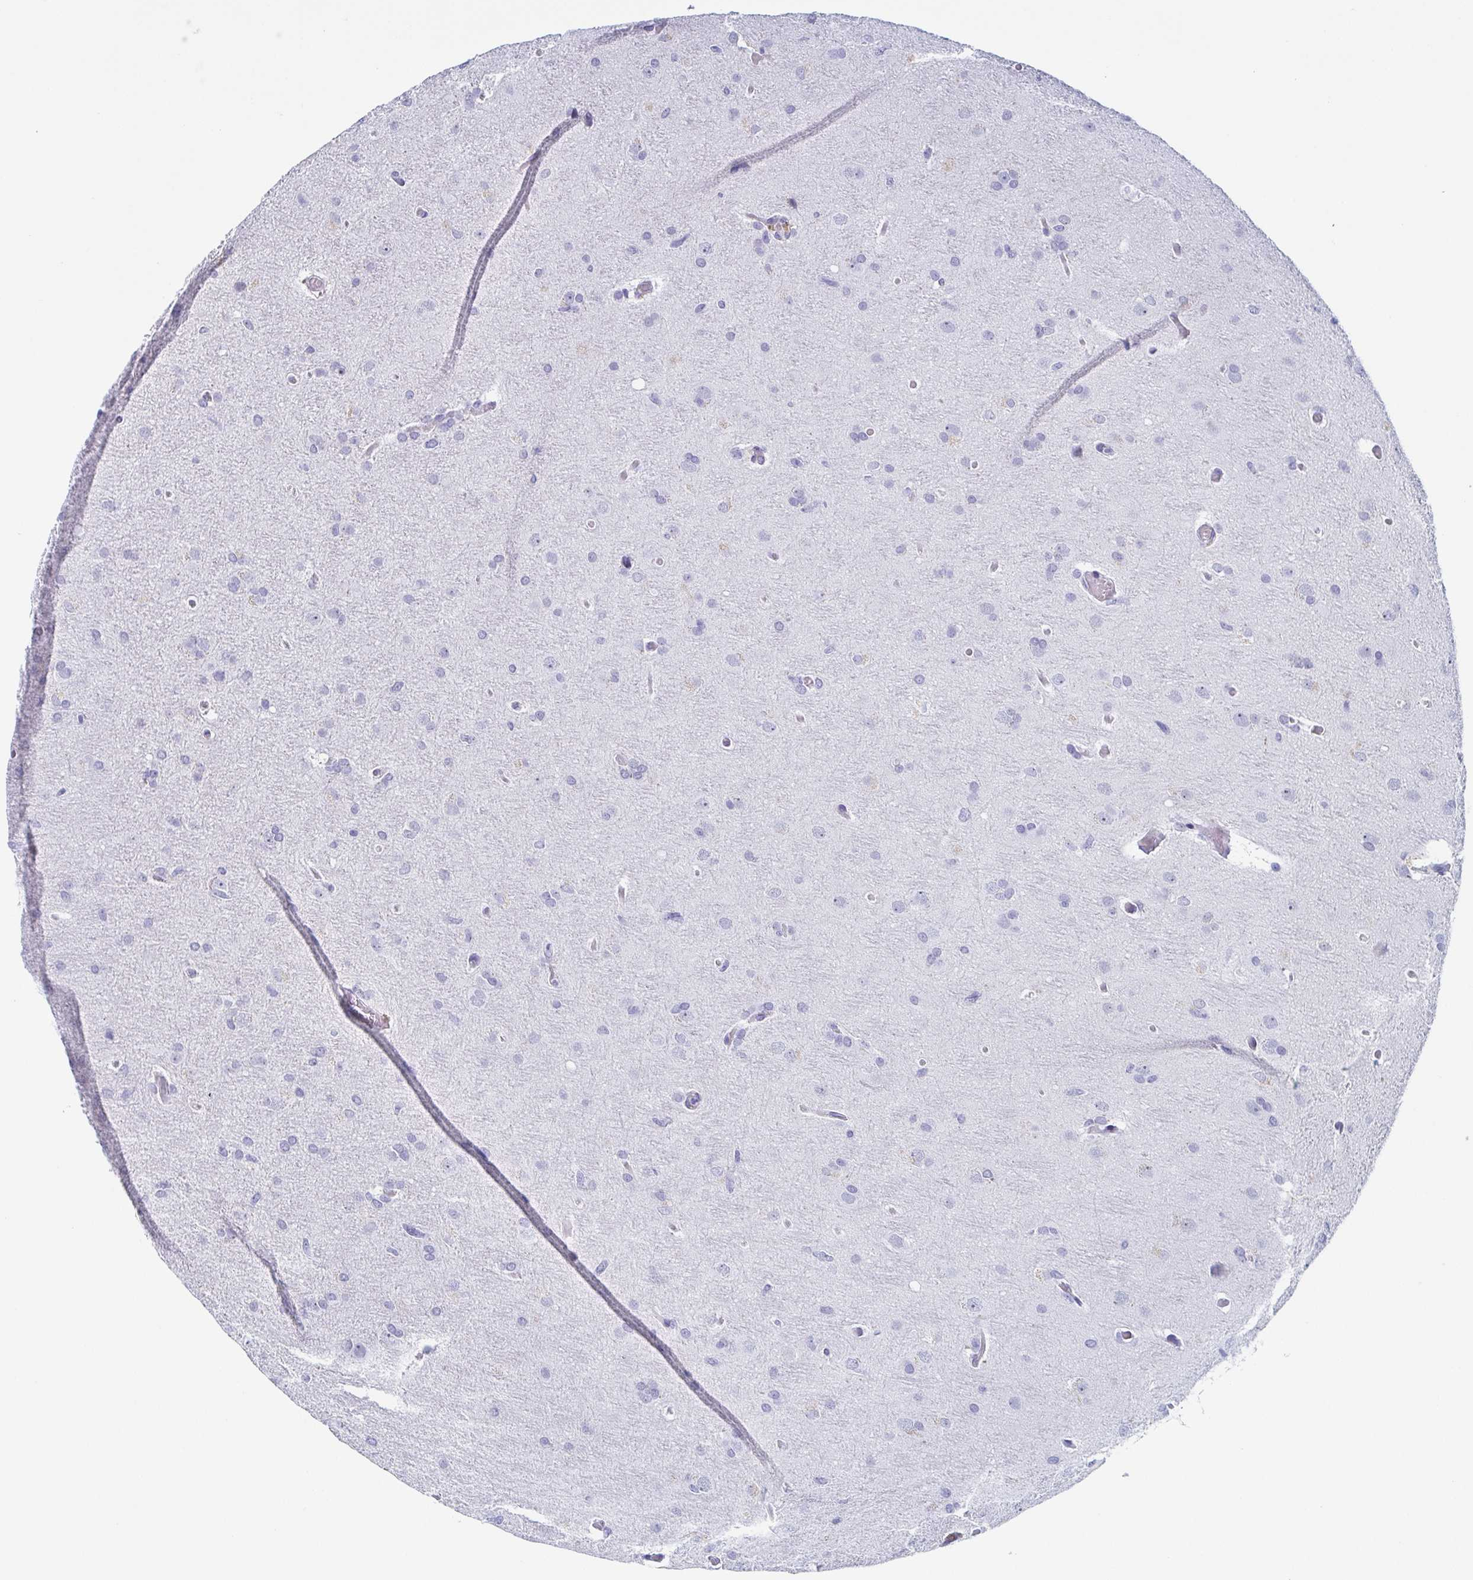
{"staining": {"intensity": "negative", "quantity": "none", "location": "none"}, "tissue": "glioma", "cell_type": "Tumor cells", "image_type": "cancer", "snomed": [{"axis": "morphology", "description": "Glioma, malignant, High grade"}, {"axis": "topography", "description": "Brain"}], "caption": "Tumor cells show no significant protein positivity in glioma.", "gene": "REG4", "patient": {"sex": "male", "age": 53}}